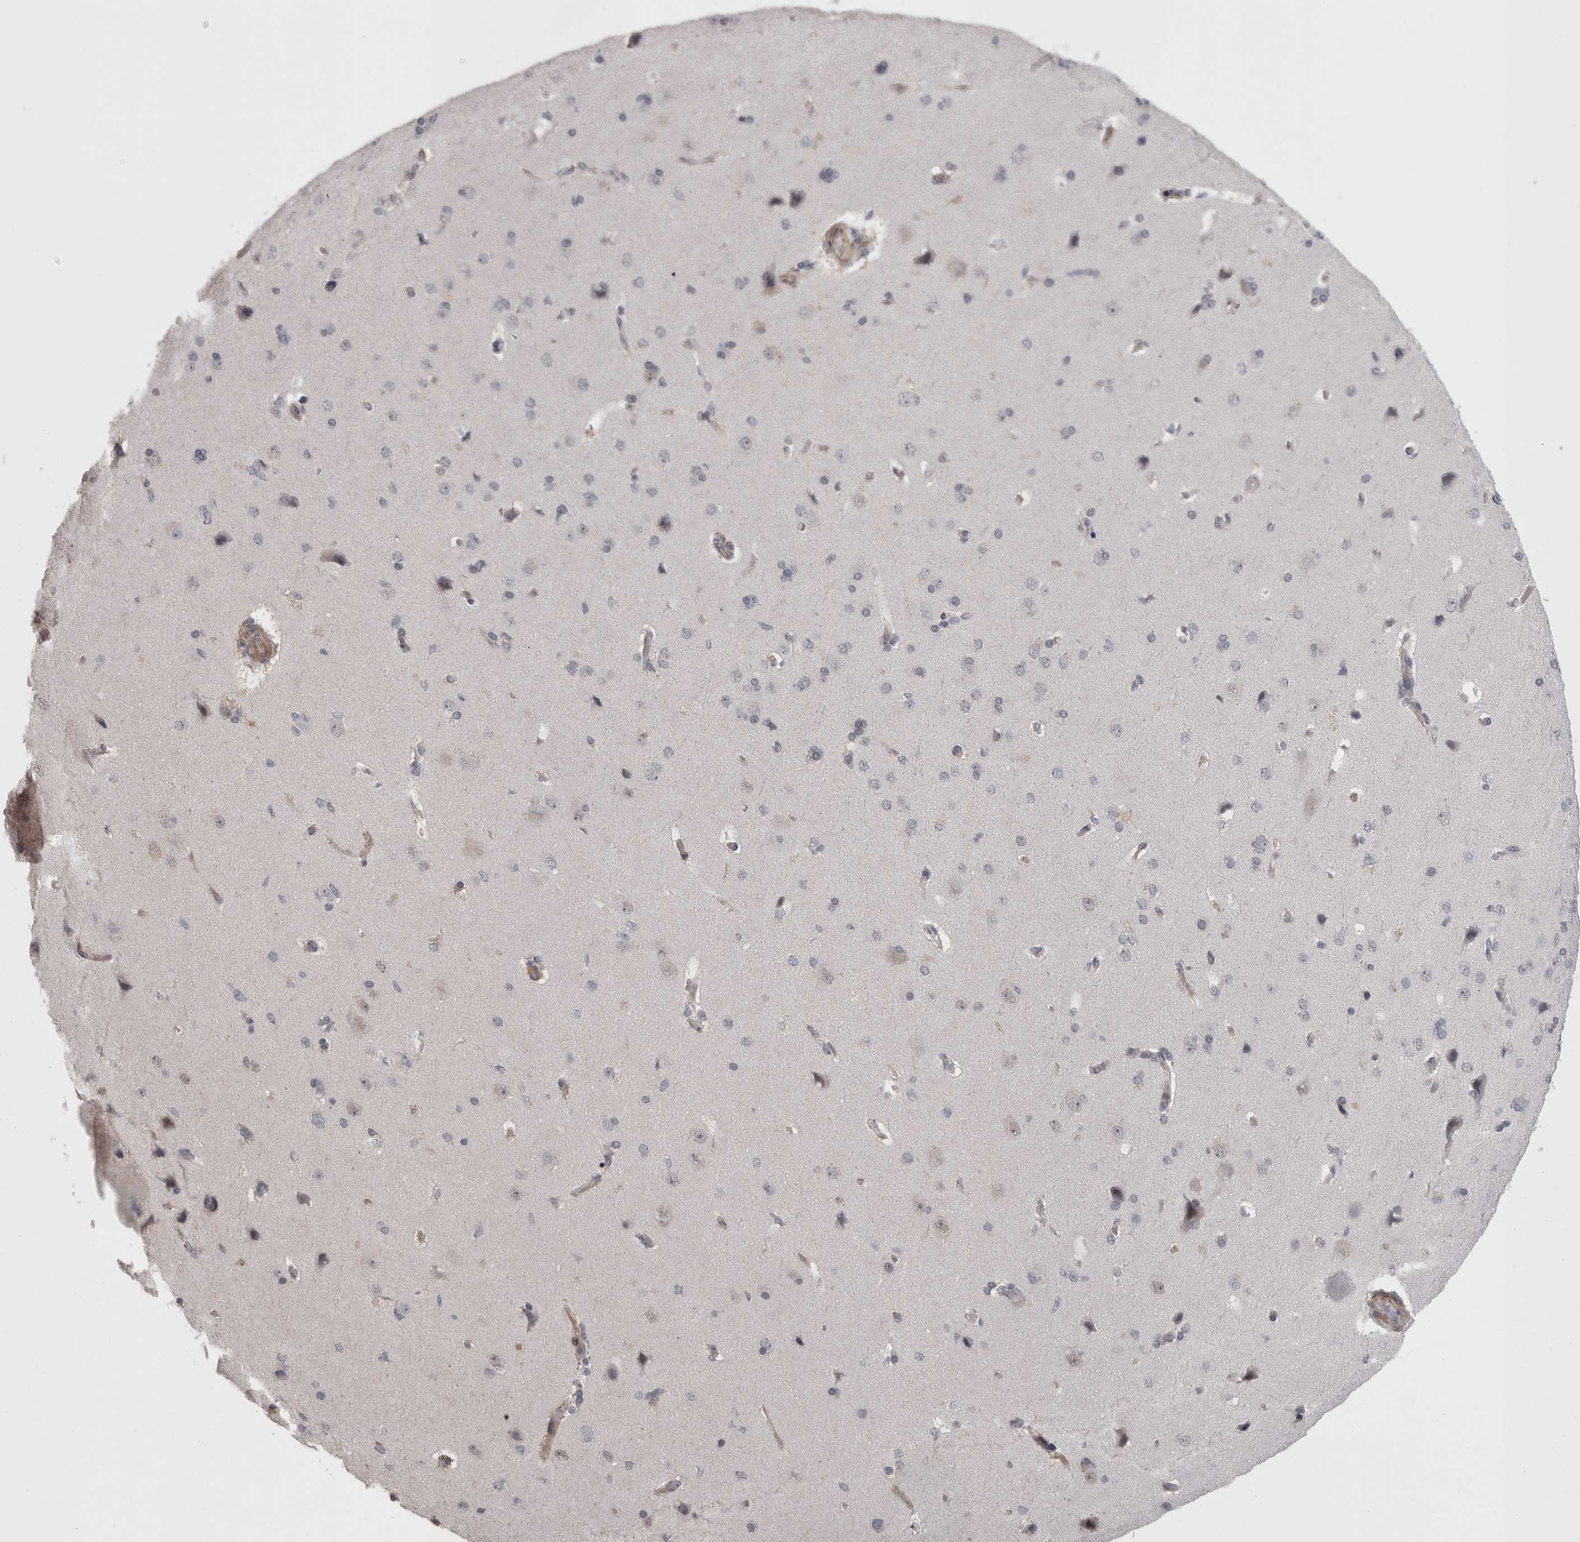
{"staining": {"intensity": "moderate", "quantity": "25%-75%", "location": "cytoplasmic/membranous"}, "tissue": "cerebral cortex", "cell_type": "Endothelial cells", "image_type": "normal", "snomed": [{"axis": "morphology", "description": "Normal tissue, NOS"}, {"axis": "topography", "description": "Cerebral cortex"}], "caption": "Protein staining exhibits moderate cytoplasmic/membranous expression in approximately 25%-75% of endothelial cells in normal cerebral cortex. Nuclei are stained in blue.", "gene": "RMDN1", "patient": {"sex": "male", "age": 62}}